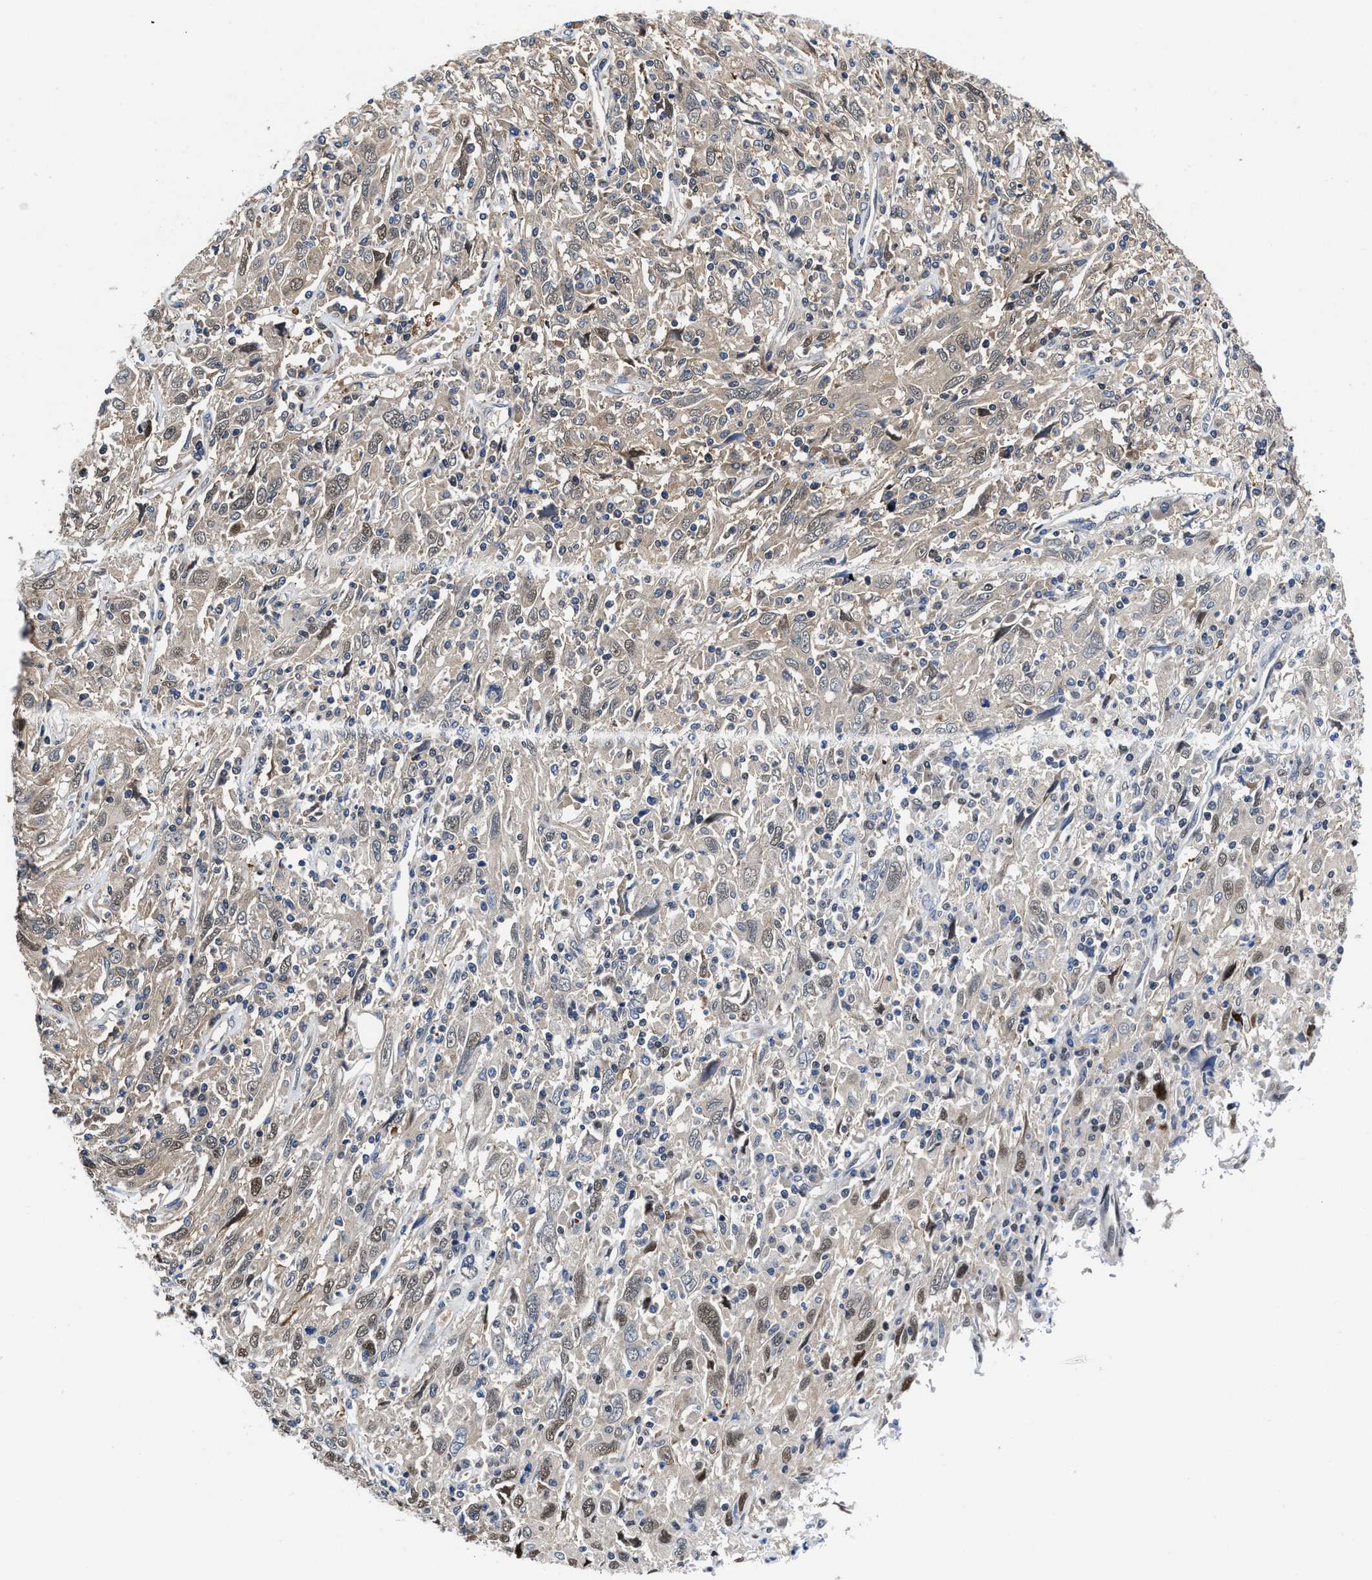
{"staining": {"intensity": "moderate", "quantity": "<25%", "location": "nuclear"}, "tissue": "cervical cancer", "cell_type": "Tumor cells", "image_type": "cancer", "snomed": [{"axis": "morphology", "description": "Squamous cell carcinoma, NOS"}, {"axis": "topography", "description": "Cervix"}], "caption": "Moderate nuclear positivity is appreciated in about <25% of tumor cells in cervical cancer.", "gene": "KIF12", "patient": {"sex": "female", "age": 46}}